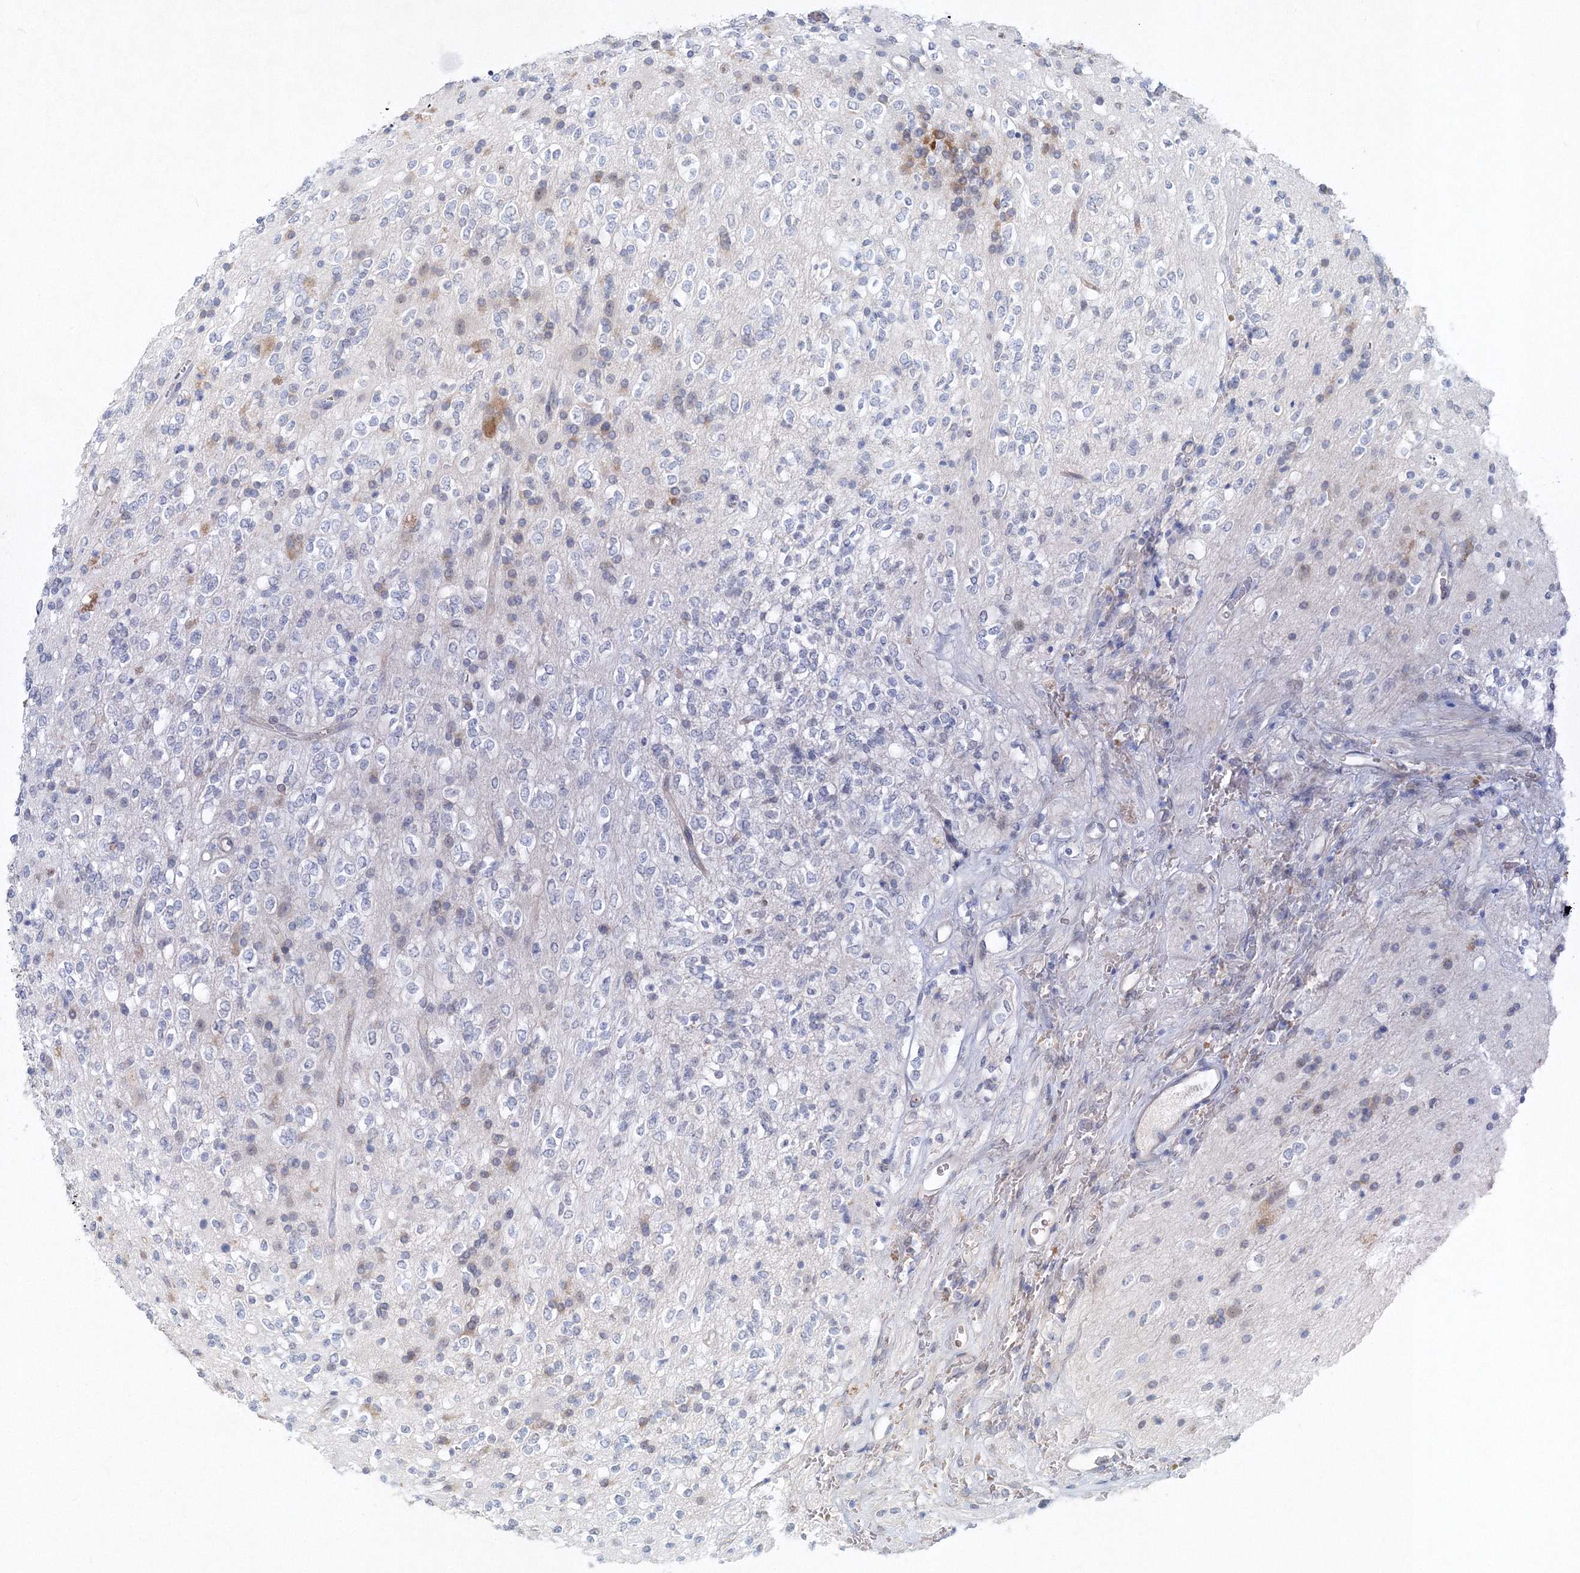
{"staining": {"intensity": "negative", "quantity": "none", "location": "none"}, "tissue": "glioma", "cell_type": "Tumor cells", "image_type": "cancer", "snomed": [{"axis": "morphology", "description": "Glioma, malignant, High grade"}, {"axis": "topography", "description": "Brain"}], "caption": "Micrograph shows no protein staining in tumor cells of malignant glioma (high-grade) tissue. (DAB immunohistochemistry (IHC), high magnification).", "gene": "SH3BP5", "patient": {"sex": "male", "age": 34}}